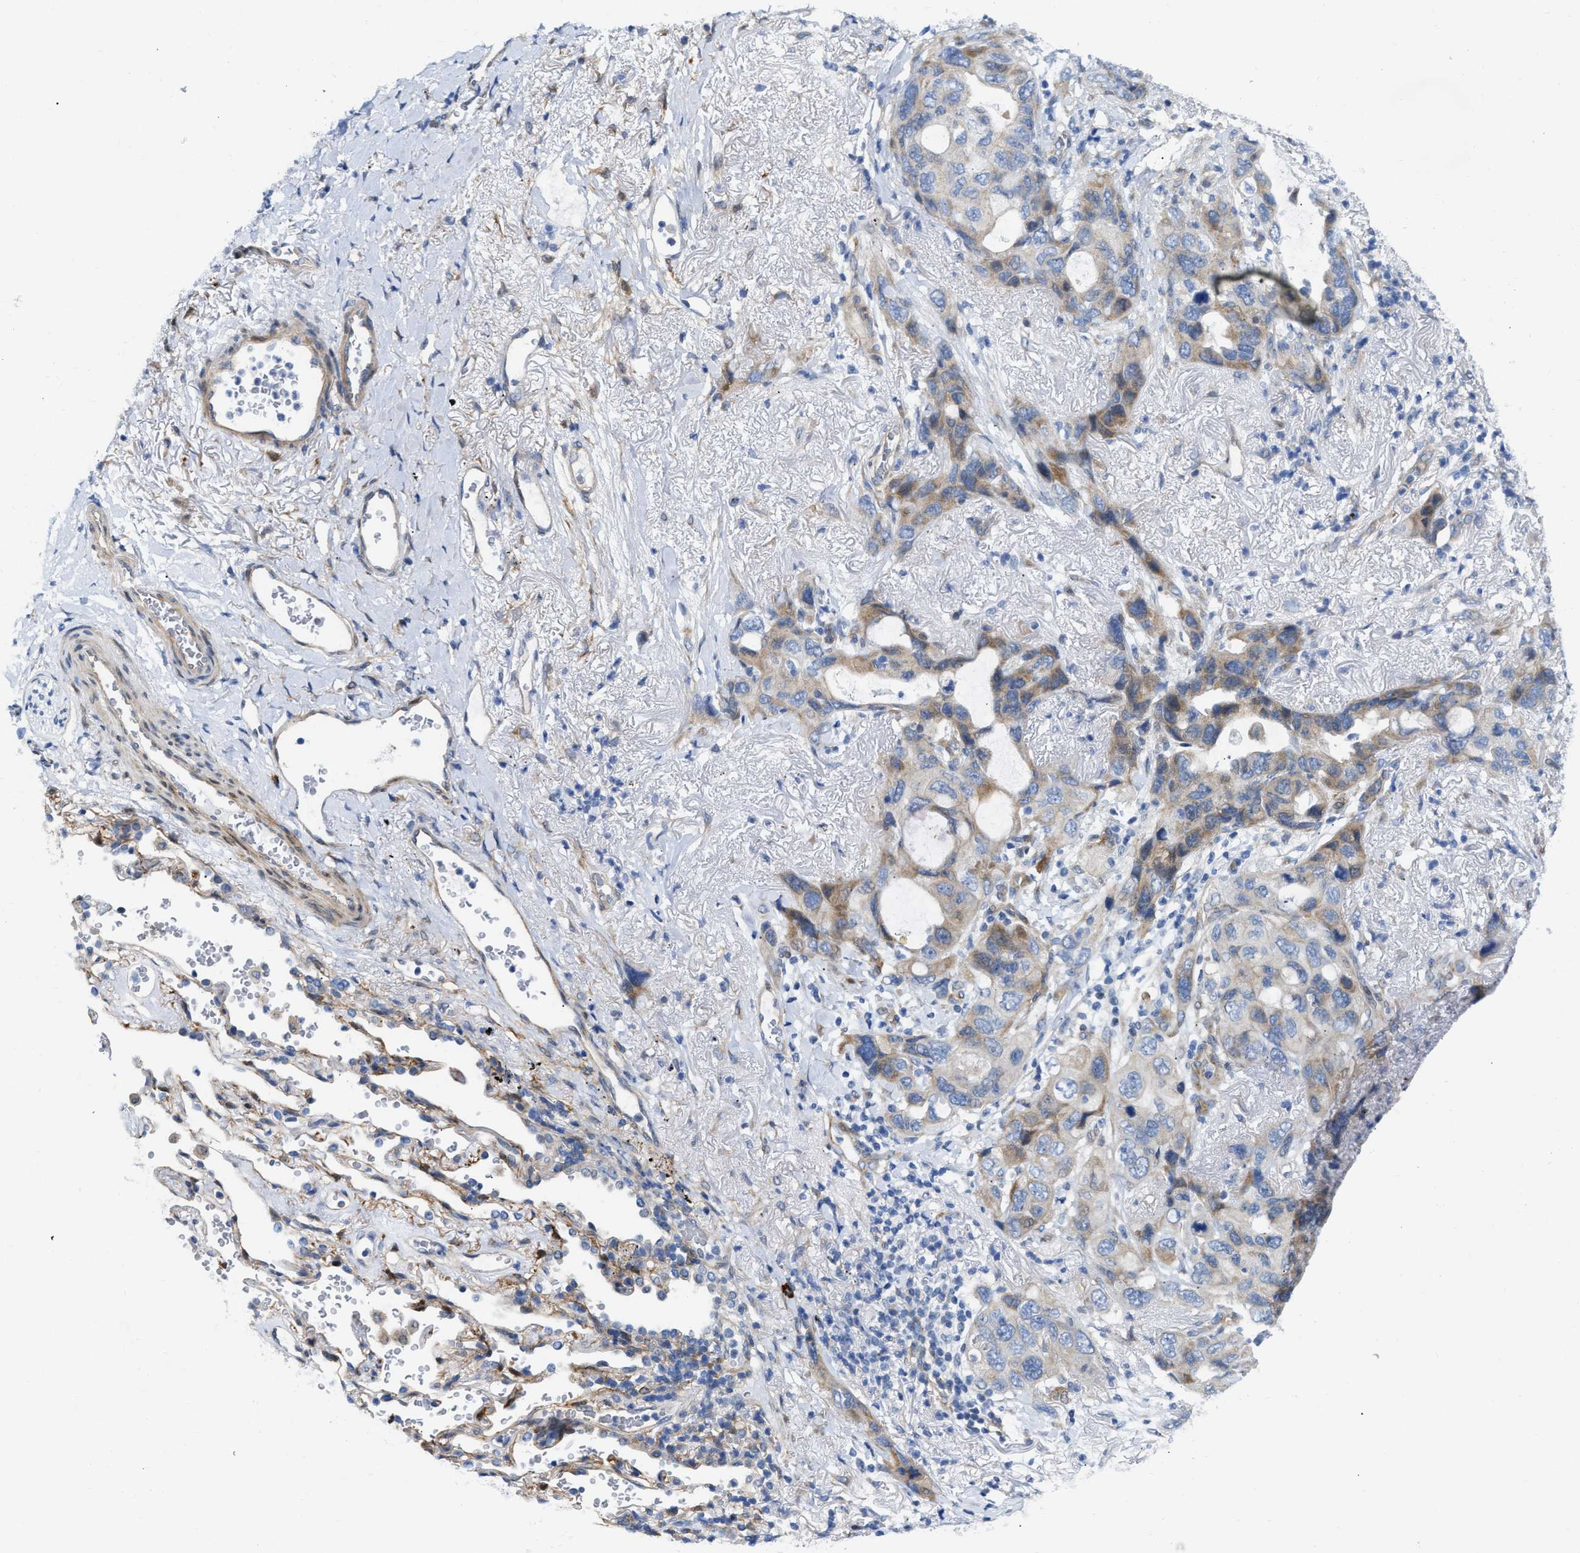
{"staining": {"intensity": "moderate", "quantity": "25%-75%", "location": "cytoplasmic/membranous"}, "tissue": "lung cancer", "cell_type": "Tumor cells", "image_type": "cancer", "snomed": [{"axis": "morphology", "description": "Squamous cell carcinoma, NOS"}, {"axis": "topography", "description": "Lung"}], "caption": "An image of human lung cancer (squamous cell carcinoma) stained for a protein reveals moderate cytoplasmic/membranous brown staining in tumor cells. (IHC, brightfield microscopy, high magnification).", "gene": "FHL1", "patient": {"sex": "female", "age": 73}}